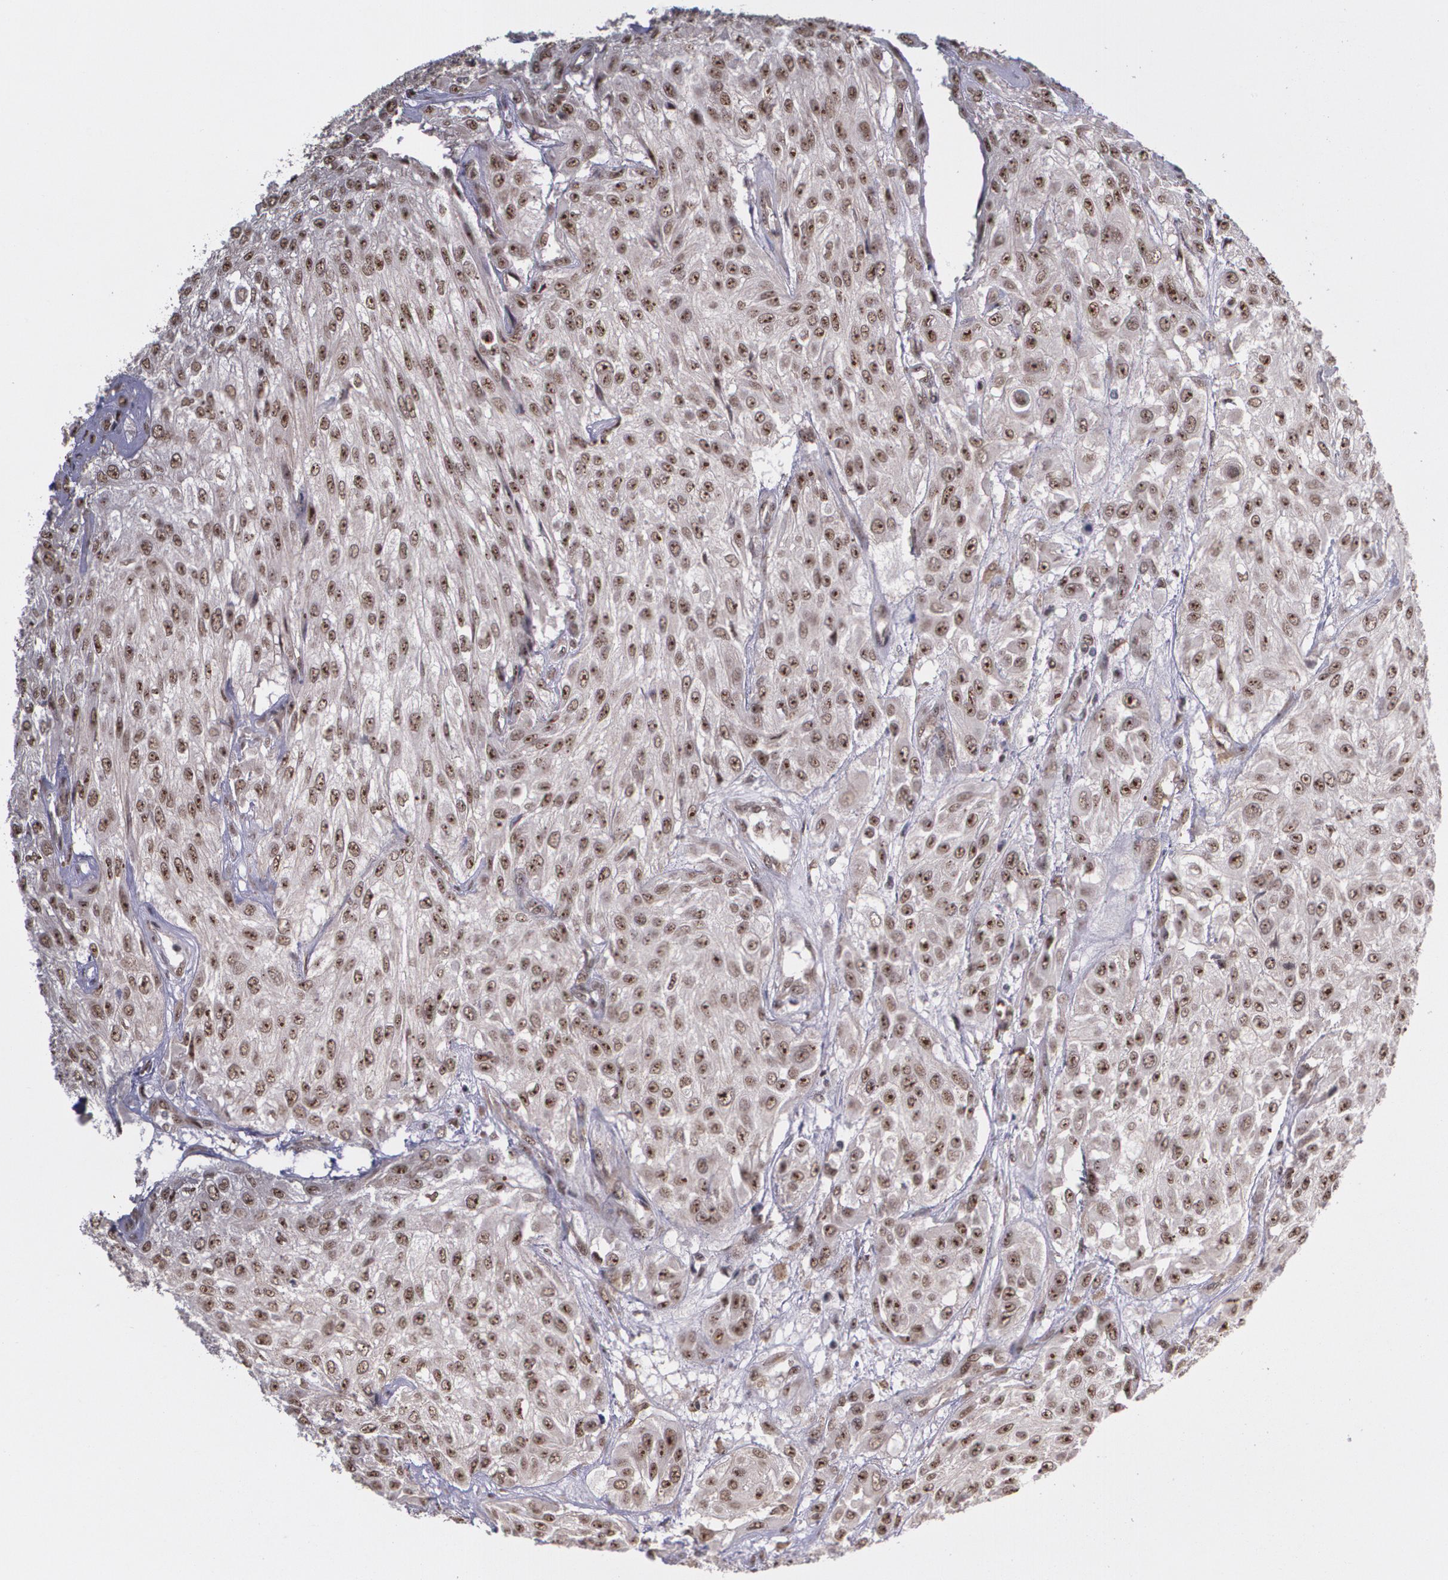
{"staining": {"intensity": "moderate", "quantity": ">75%", "location": "cytoplasmic/membranous,nuclear"}, "tissue": "urothelial cancer", "cell_type": "Tumor cells", "image_type": "cancer", "snomed": [{"axis": "morphology", "description": "Urothelial carcinoma, High grade"}, {"axis": "topography", "description": "Urinary bladder"}], "caption": "Immunohistochemistry (IHC) micrograph of human high-grade urothelial carcinoma stained for a protein (brown), which demonstrates medium levels of moderate cytoplasmic/membranous and nuclear expression in approximately >75% of tumor cells.", "gene": "C6orf15", "patient": {"sex": "male", "age": 57}}